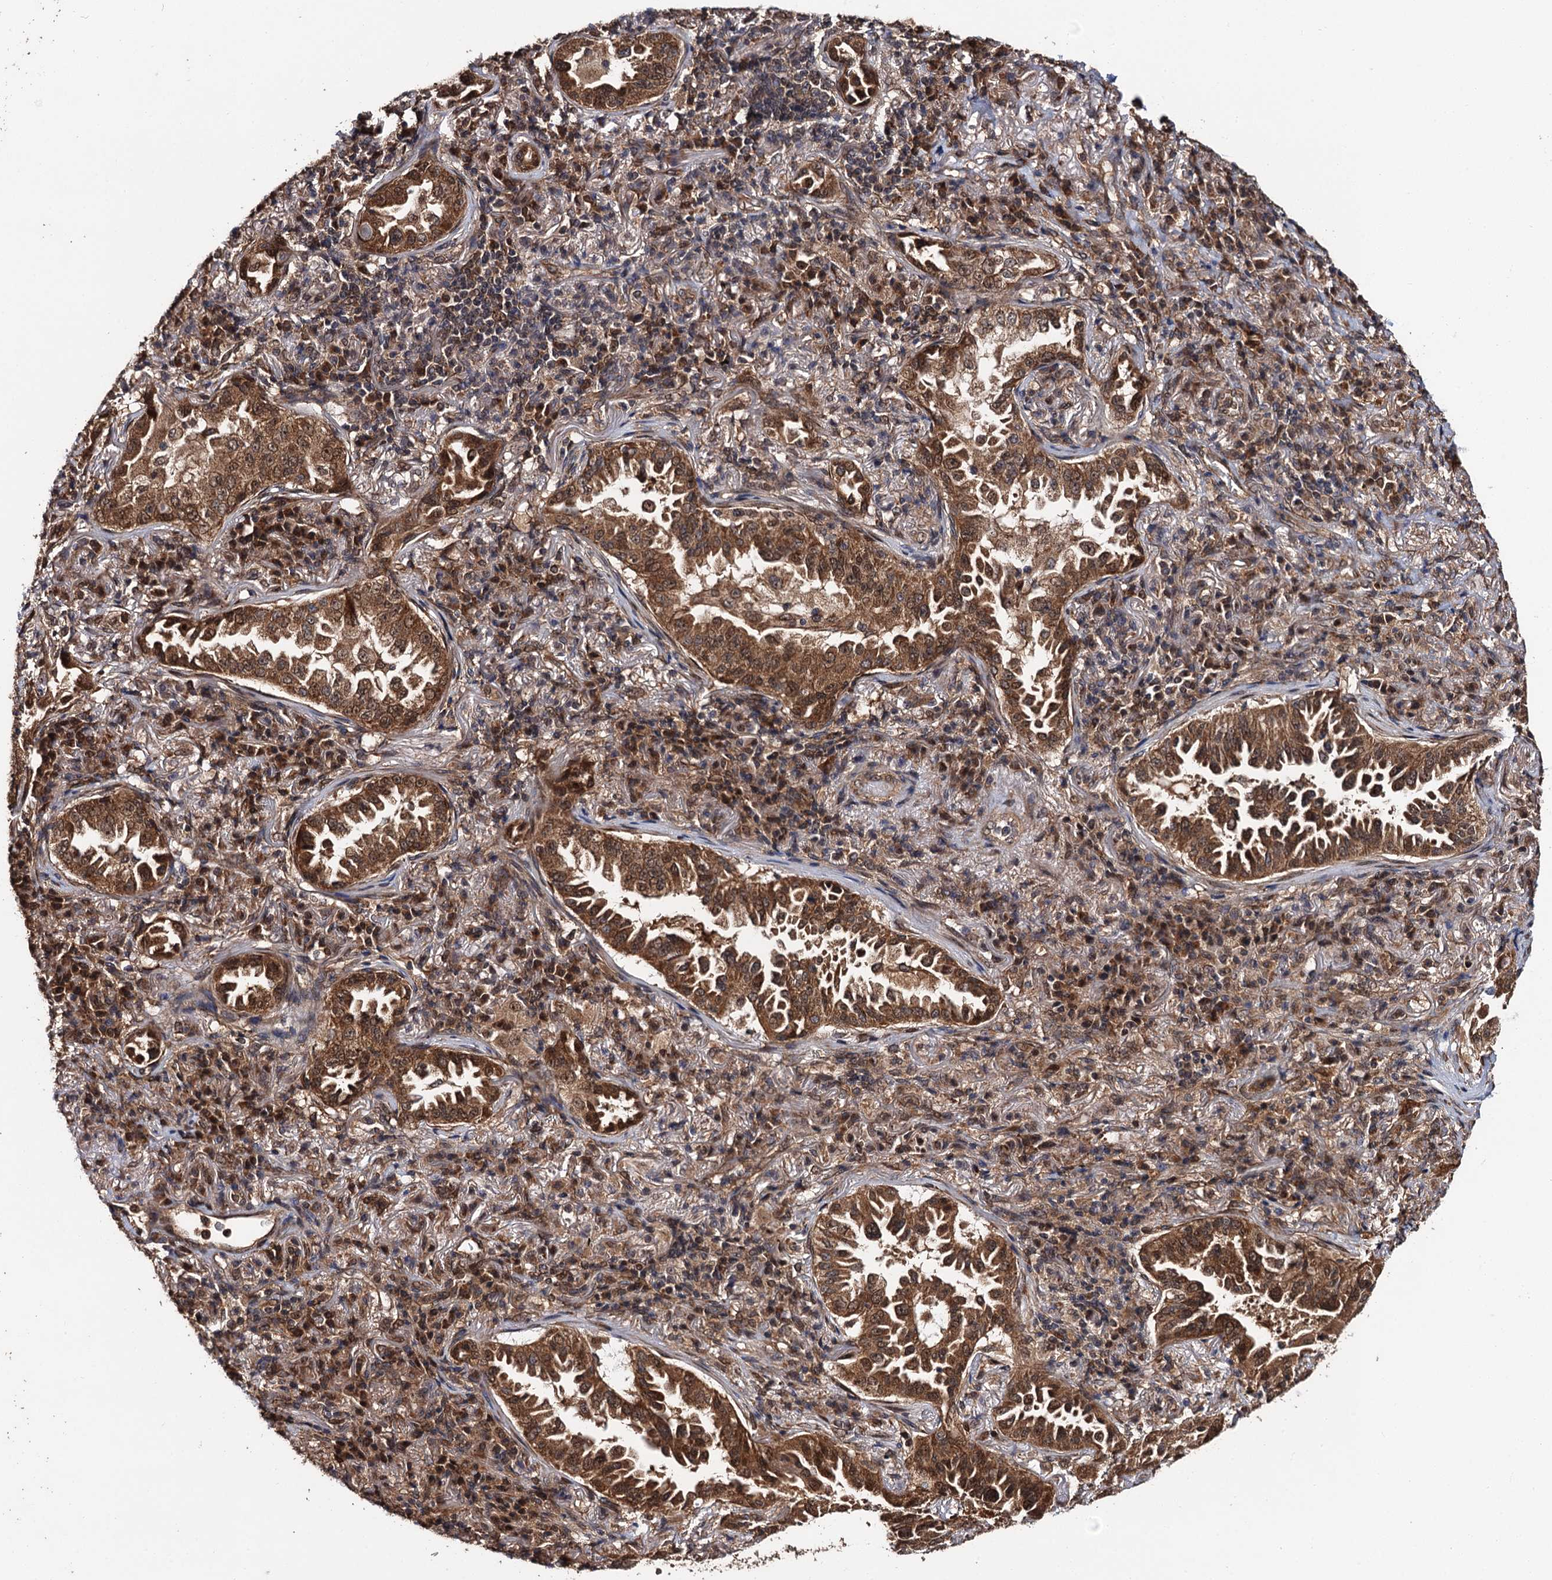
{"staining": {"intensity": "moderate", "quantity": ">75%", "location": "cytoplasmic/membranous"}, "tissue": "lung cancer", "cell_type": "Tumor cells", "image_type": "cancer", "snomed": [{"axis": "morphology", "description": "Adenocarcinoma, NOS"}, {"axis": "topography", "description": "Lung"}], "caption": "Immunohistochemistry (DAB) staining of human lung cancer (adenocarcinoma) exhibits moderate cytoplasmic/membranous protein positivity in about >75% of tumor cells. The staining is performed using DAB (3,3'-diaminobenzidine) brown chromogen to label protein expression. The nuclei are counter-stained blue using hematoxylin.", "gene": "MIER2", "patient": {"sex": "female", "age": 69}}